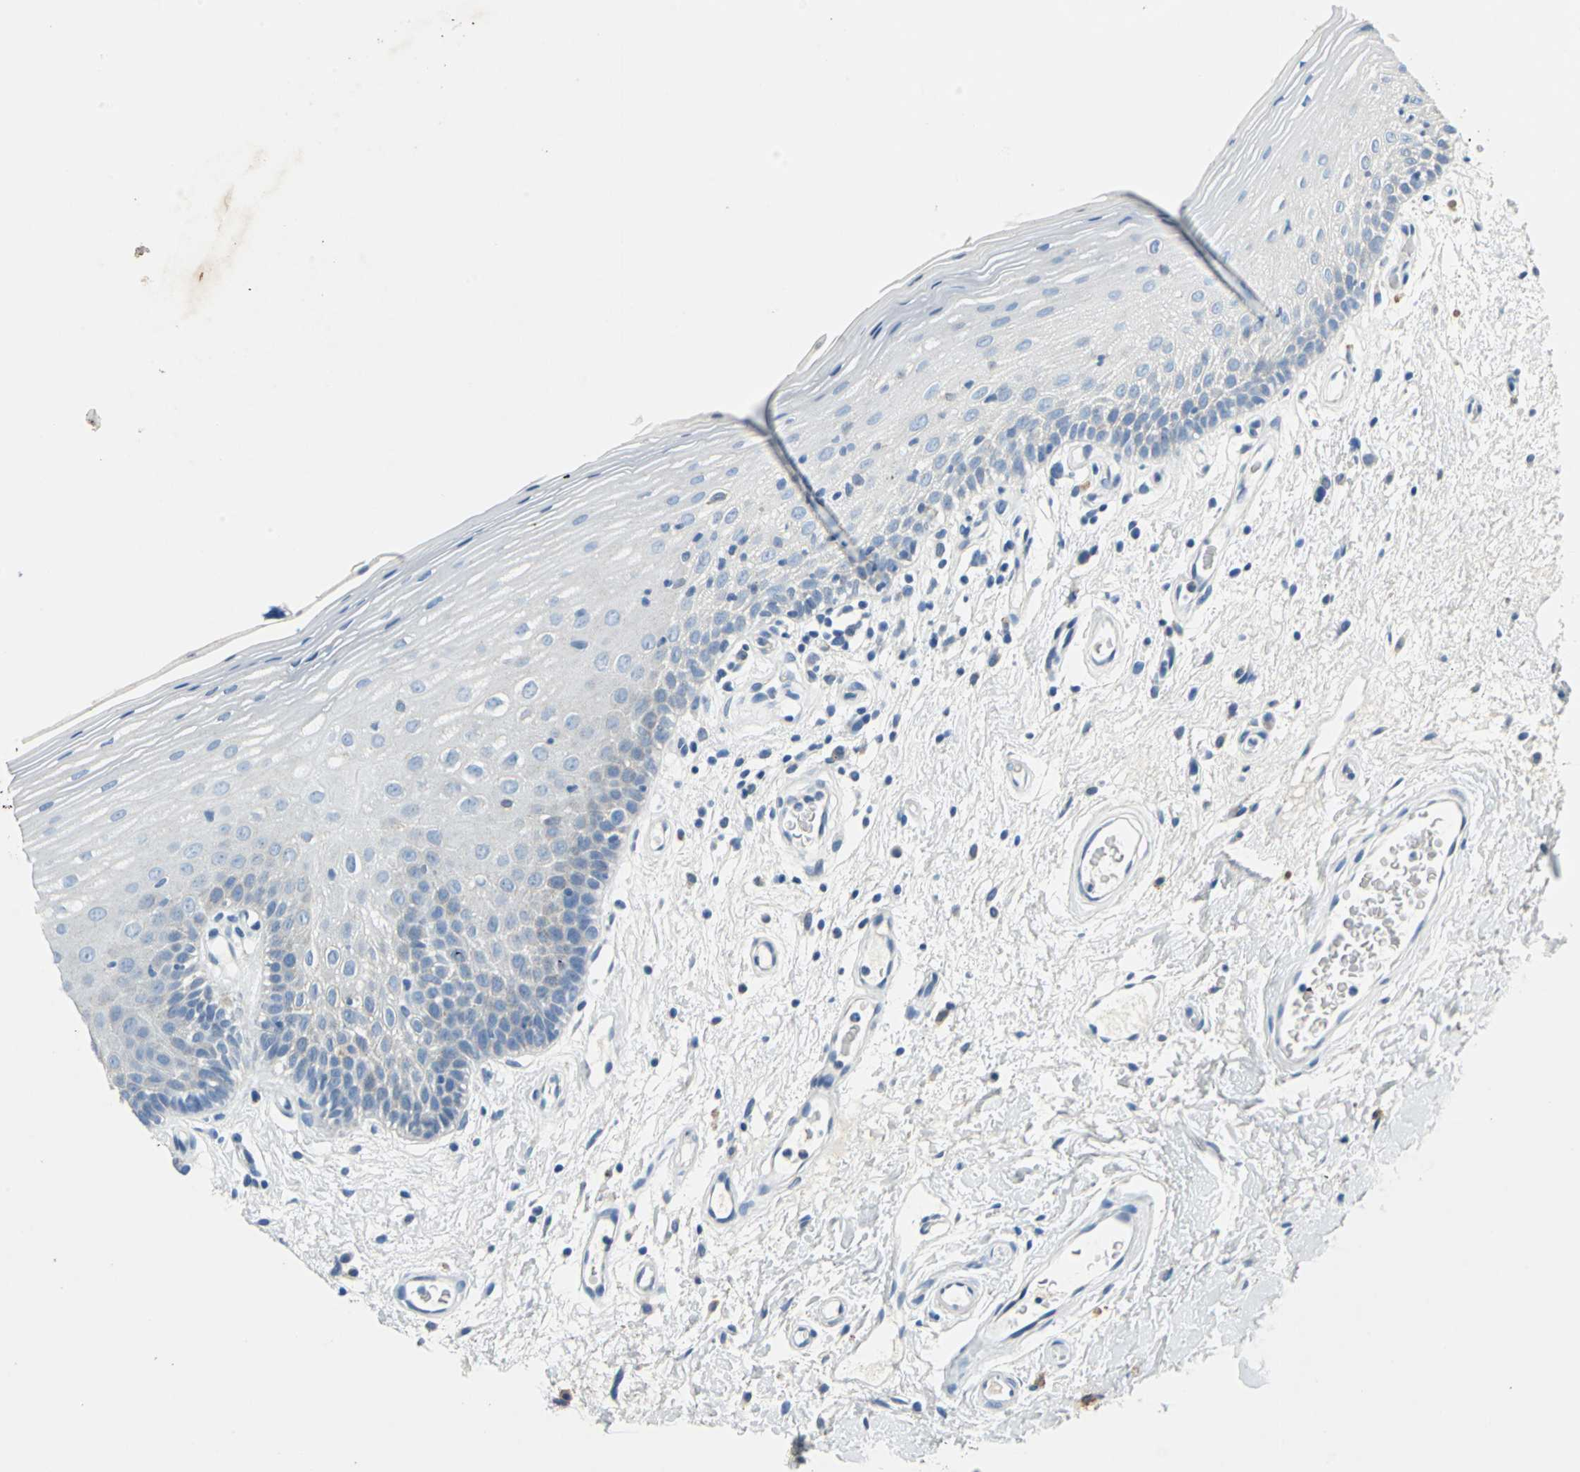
{"staining": {"intensity": "negative", "quantity": "none", "location": "none"}, "tissue": "oral mucosa", "cell_type": "Squamous epithelial cells", "image_type": "normal", "snomed": [{"axis": "morphology", "description": "Normal tissue, NOS"}, {"axis": "morphology", "description": "Squamous cell carcinoma, NOS"}, {"axis": "topography", "description": "Skeletal muscle"}, {"axis": "topography", "description": "Oral tissue"}, {"axis": "topography", "description": "Head-Neck"}], "caption": "Photomicrograph shows no protein expression in squamous epithelial cells of unremarkable oral mucosa.", "gene": "TEX264", "patient": {"sex": "male", "age": 71}}